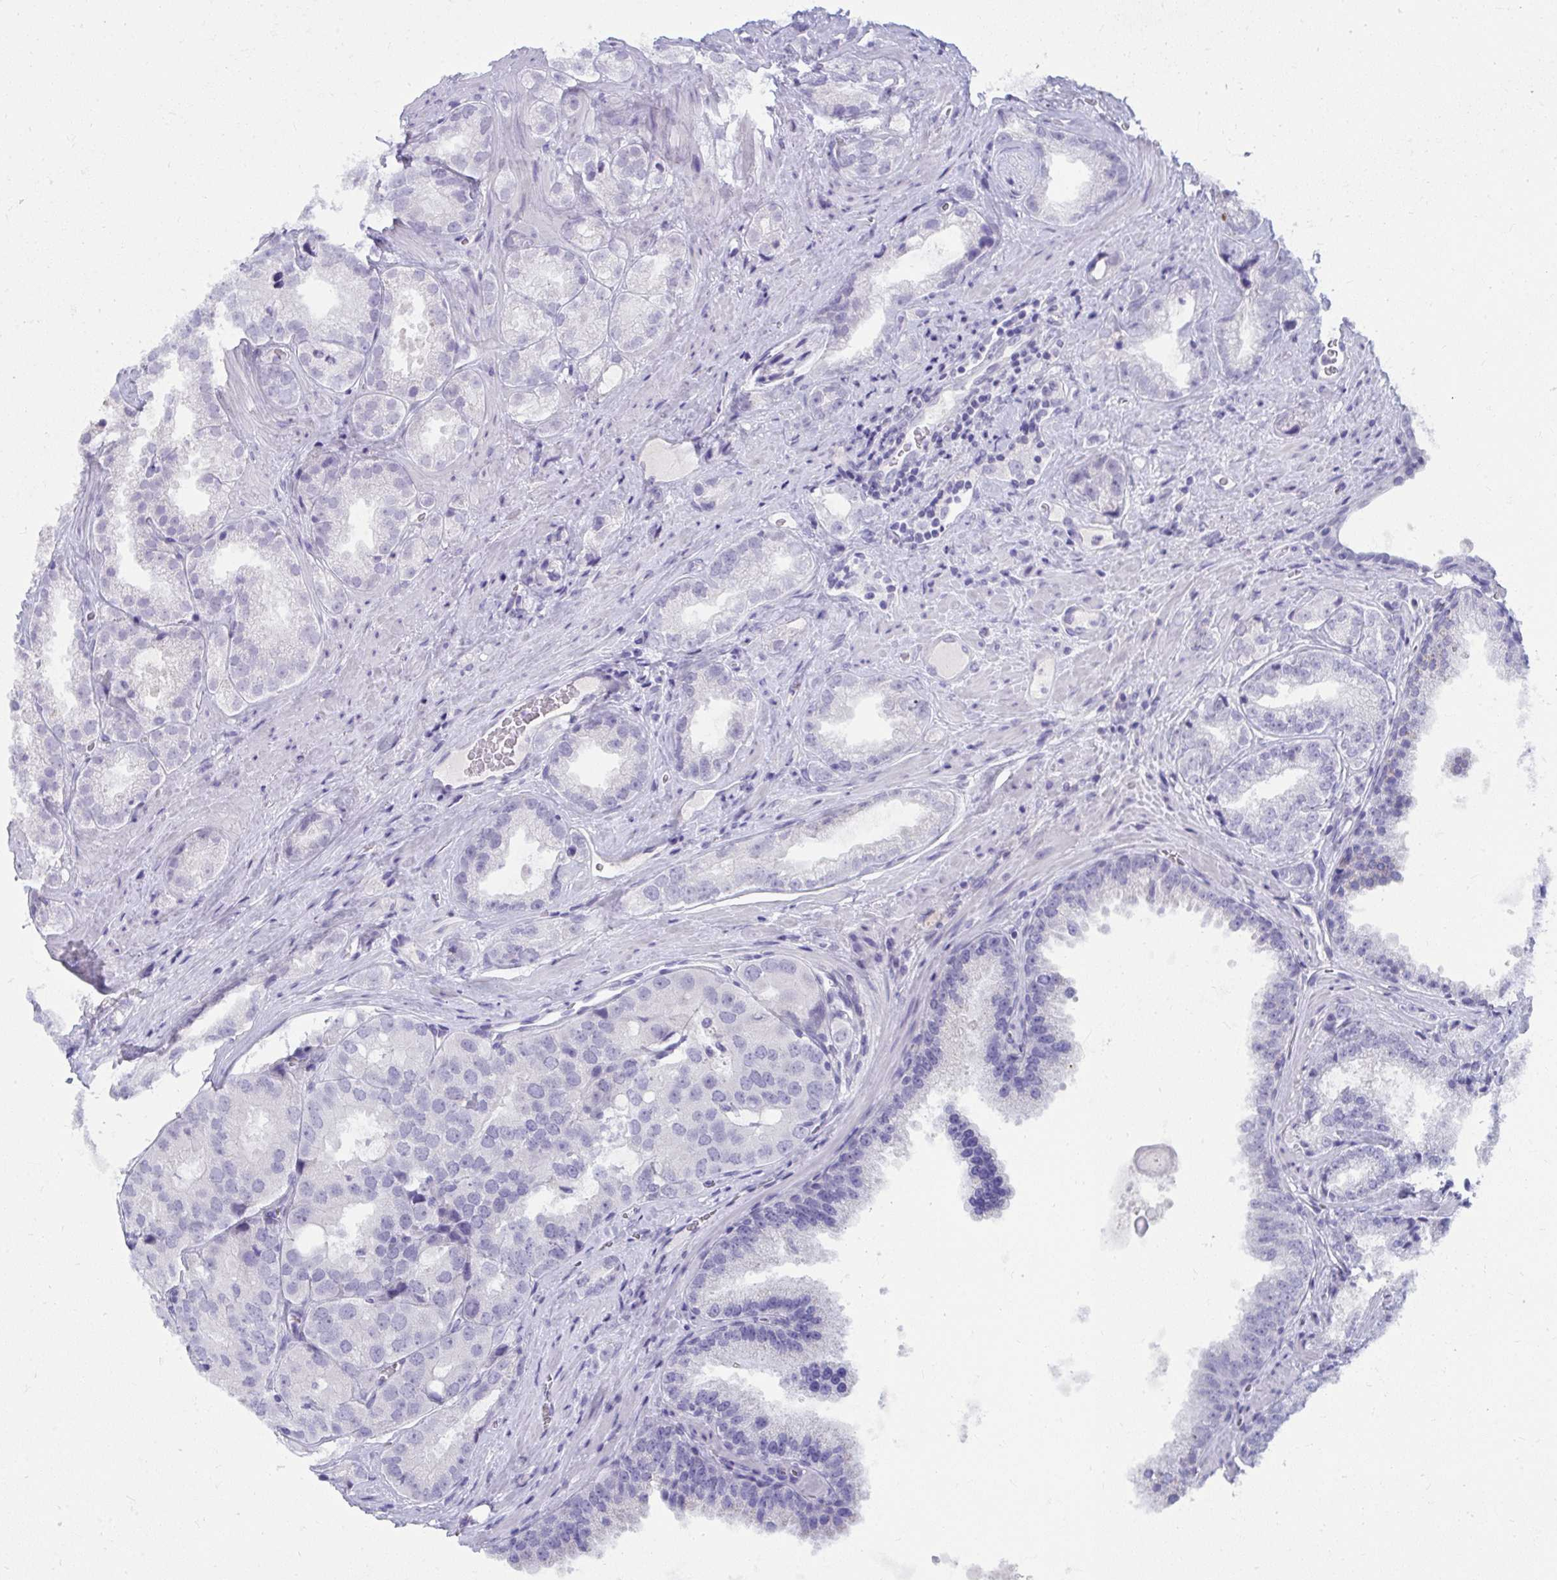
{"staining": {"intensity": "negative", "quantity": "none", "location": "none"}, "tissue": "prostate cancer", "cell_type": "Tumor cells", "image_type": "cancer", "snomed": [{"axis": "morphology", "description": "Adenocarcinoma, High grade"}, {"axis": "topography", "description": "Prostate"}], "caption": "This is a micrograph of immunohistochemistry staining of prostate adenocarcinoma (high-grade), which shows no positivity in tumor cells. (DAB (3,3'-diaminobenzidine) IHC visualized using brightfield microscopy, high magnification).", "gene": "UGT3A2", "patient": {"sex": "male", "age": 67}}